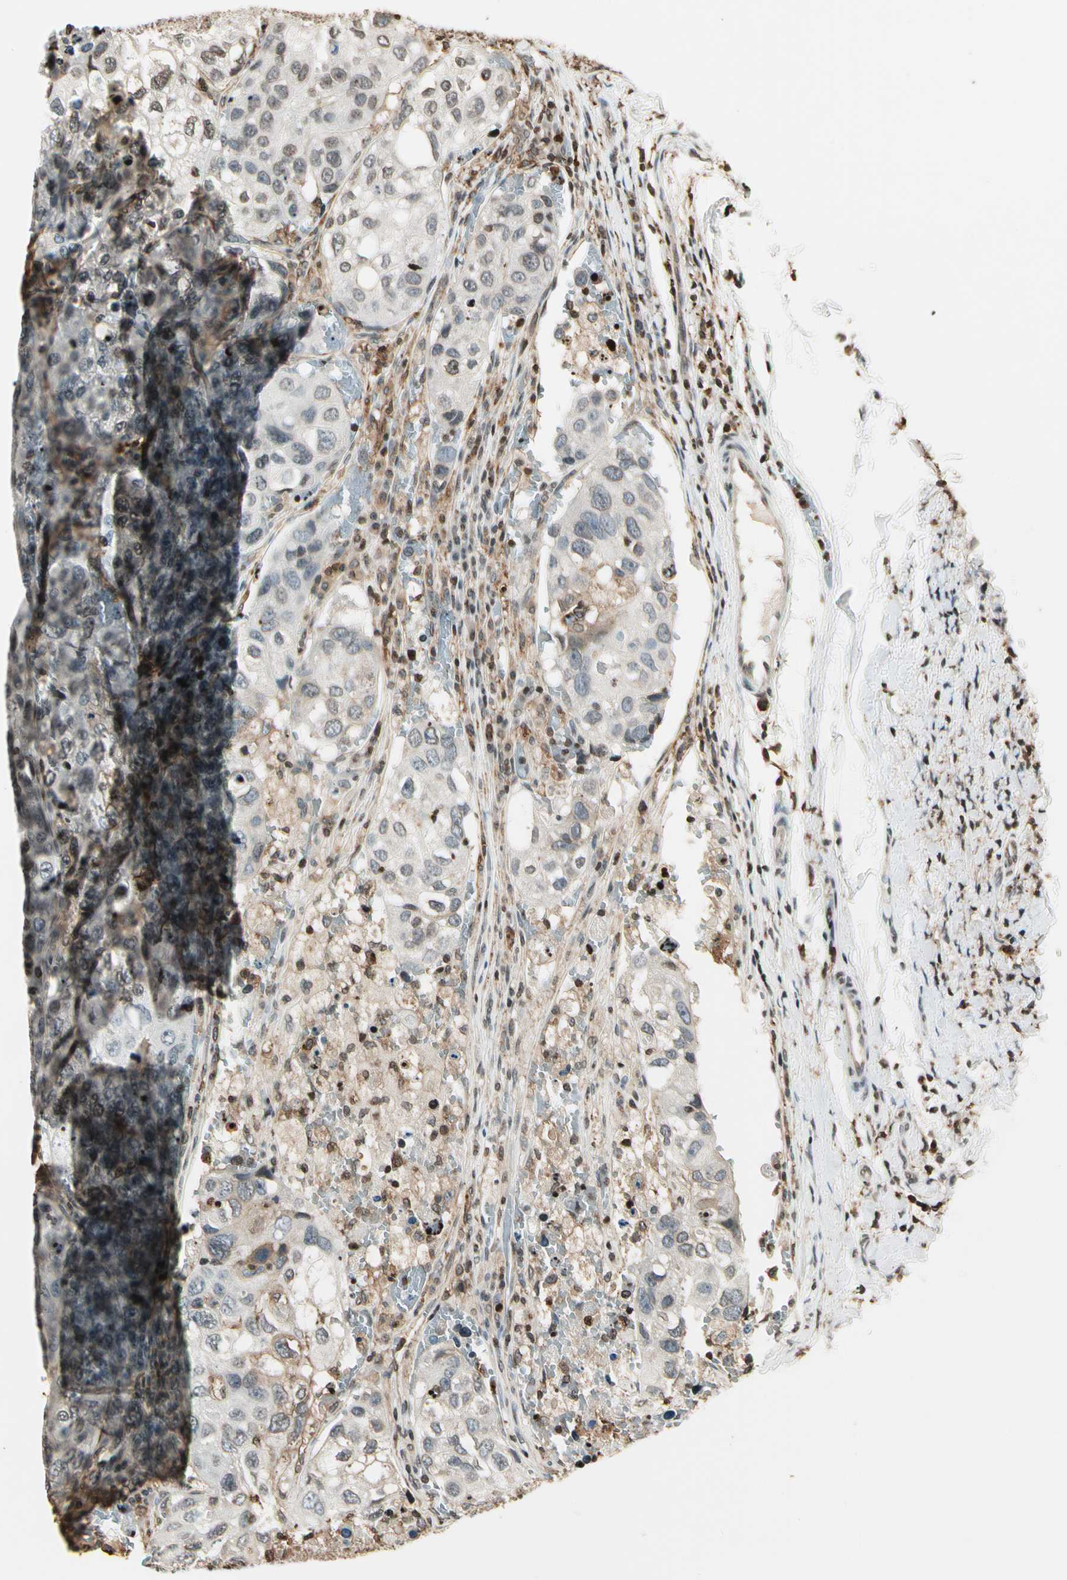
{"staining": {"intensity": "weak", "quantity": "25%-75%", "location": "nuclear"}, "tissue": "urothelial cancer", "cell_type": "Tumor cells", "image_type": "cancer", "snomed": [{"axis": "morphology", "description": "Urothelial carcinoma, High grade"}, {"axis": "topography", "description": "Lymph node"}, {"axis": "topography", "description": "Urinary bladder"}], "caption": "This image shows IHC staining of human urothelial cancer, with low weak nuclear positivity in about 25%-75% of tumor cells.", "gene": "FER", "patient": {"sex": "male", "age": 51}}